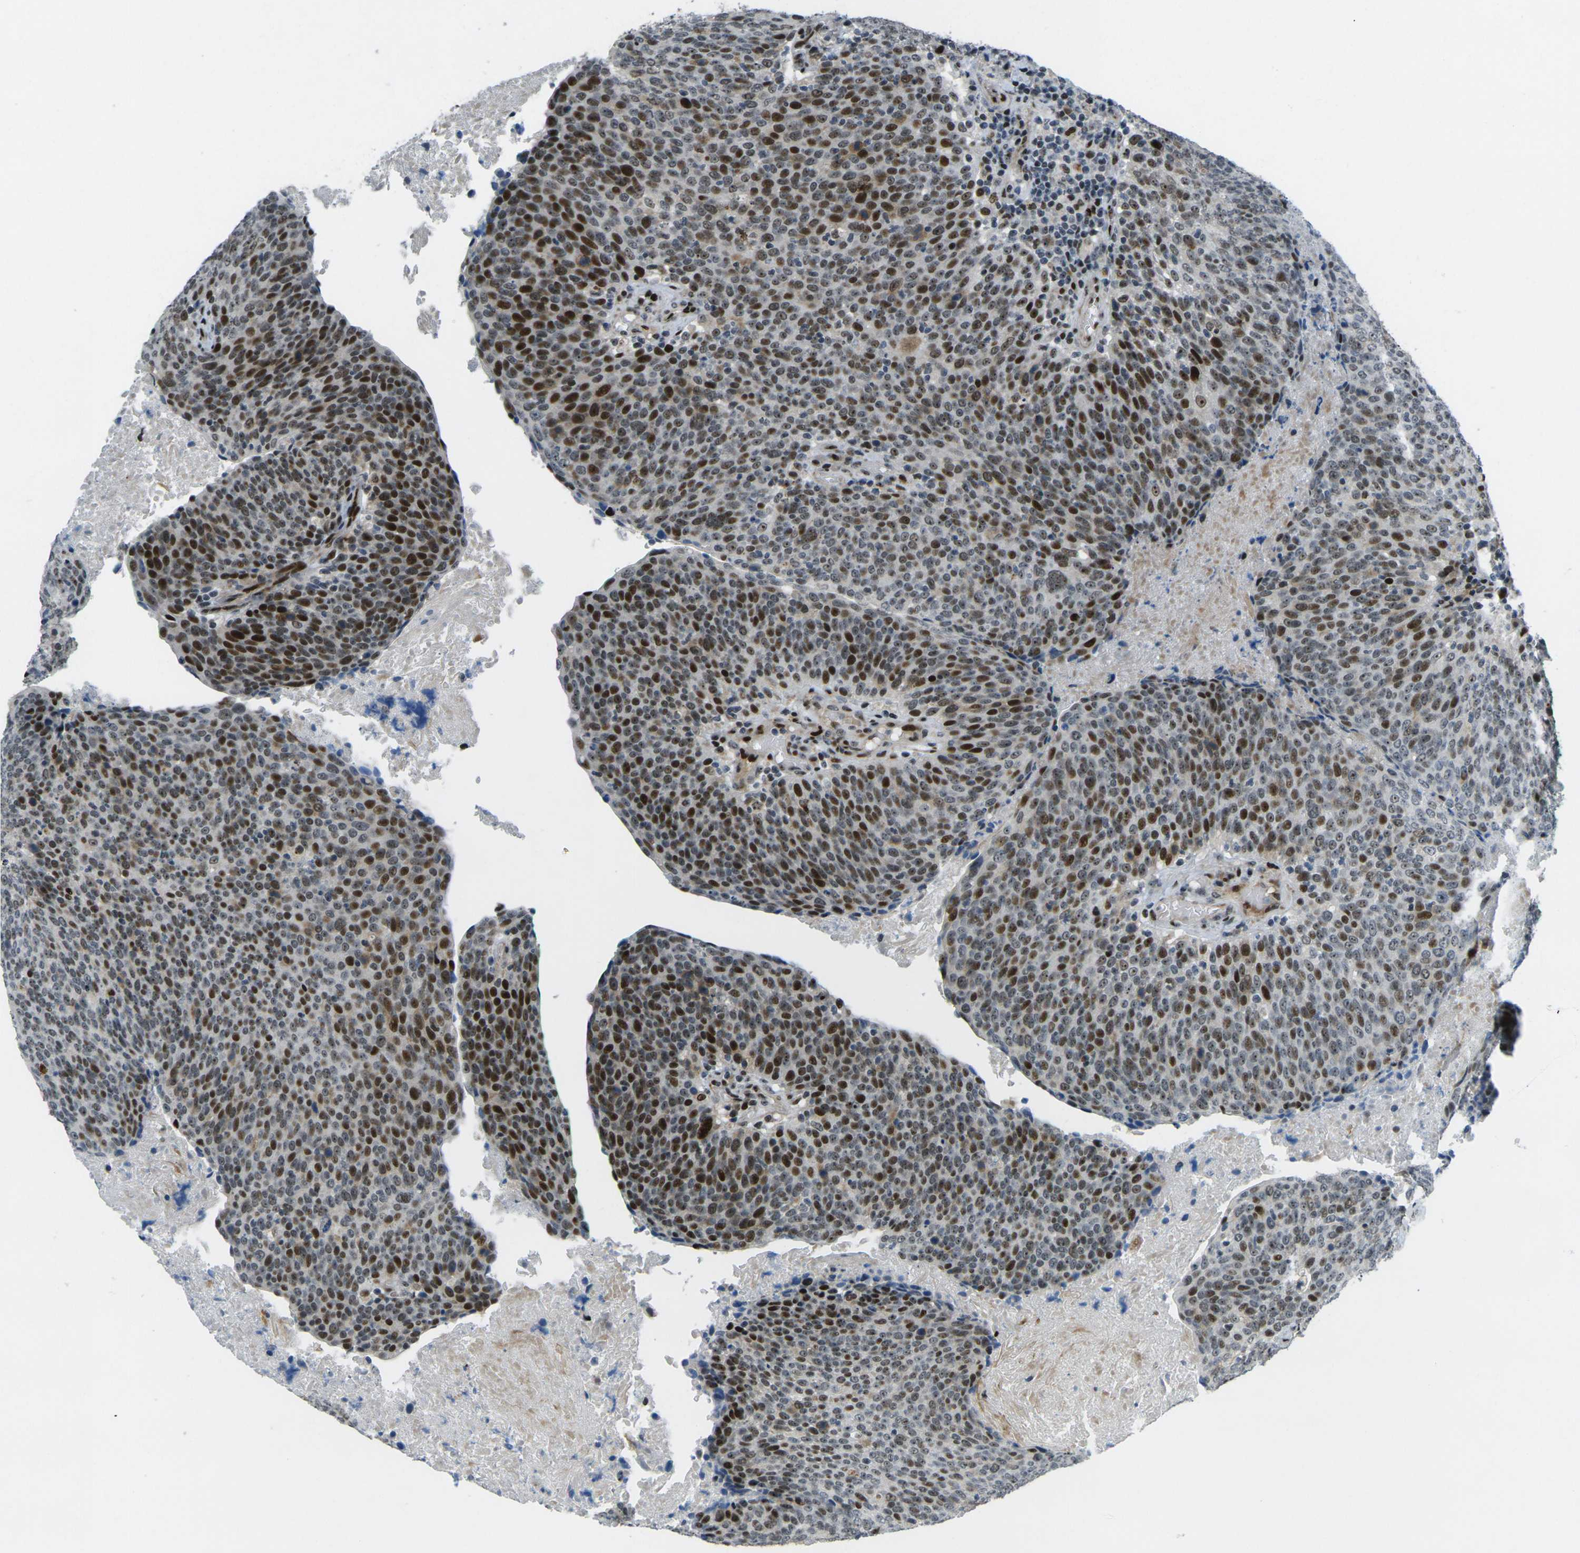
{"staining": {"intensity": "strong", "quantity": ">75%", "location": "nuclear"}, "tissue": "head and neck cancer", "cell_type": "Tumor cells", "image_type": "cancer", "snomed": [{"axis": "morphology", "description": "Squamous cell carcinoma, NOS"}, {"axis": "morphology", "description": "Squamous cell carcinoma, metastatic, NOS"}, {"axis": "topography", "description": "Lymph node"}, {"axis": "topography", "description": "Head-Neck"}], "caption": "Human squamous cell carcinoma (head and neck) stained with a brown dye reveals strong nuclear positive positivity in approximately >75% of tumor cells.", "gene": "UBE2C", "patient": {"sex": "male", "age": 62}}